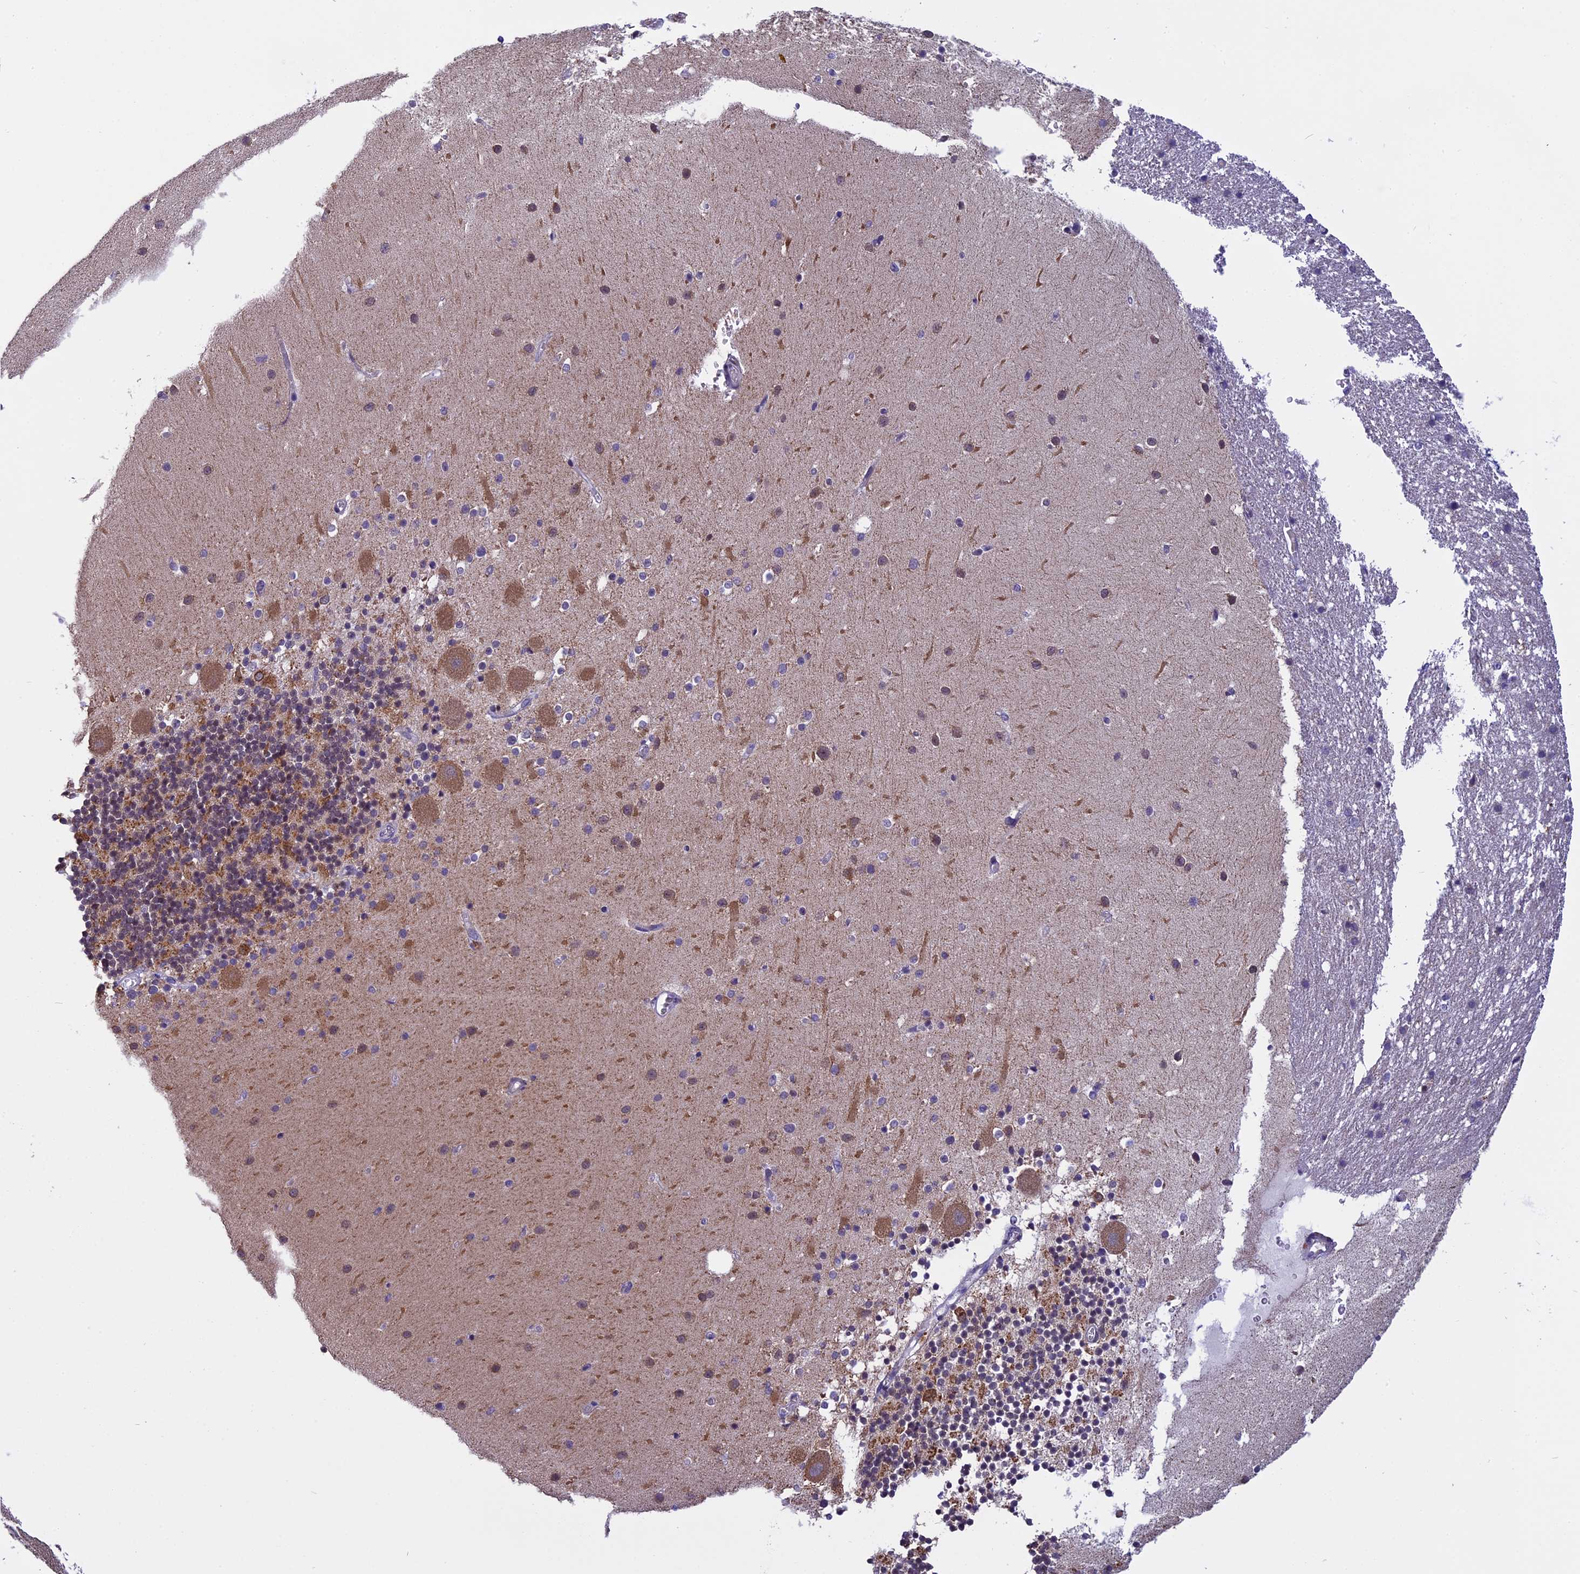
{"staining": {"intensity": "moderate", "quantity": "<25%", "location": "cytoplasmic/membranous"}, "tissue": "cerebellum", "cell_type": "Cells in granular layer", "image_type": "normal", "snomed": [{"axis": "morphology", "description": "Normal tissue, NOS"}, {"axis": "topography", "description": "Cerebellum"}], "caption": "IHC (DAB (3,3'-diaminobenzidine)) staining of benign human cerebellum exhibits moderate cytoplasmic/membranous protein expression in about <25% of cells in granular layer.", "gene": "ZNF317", "patient": {"sex": "male", "age": 54}}